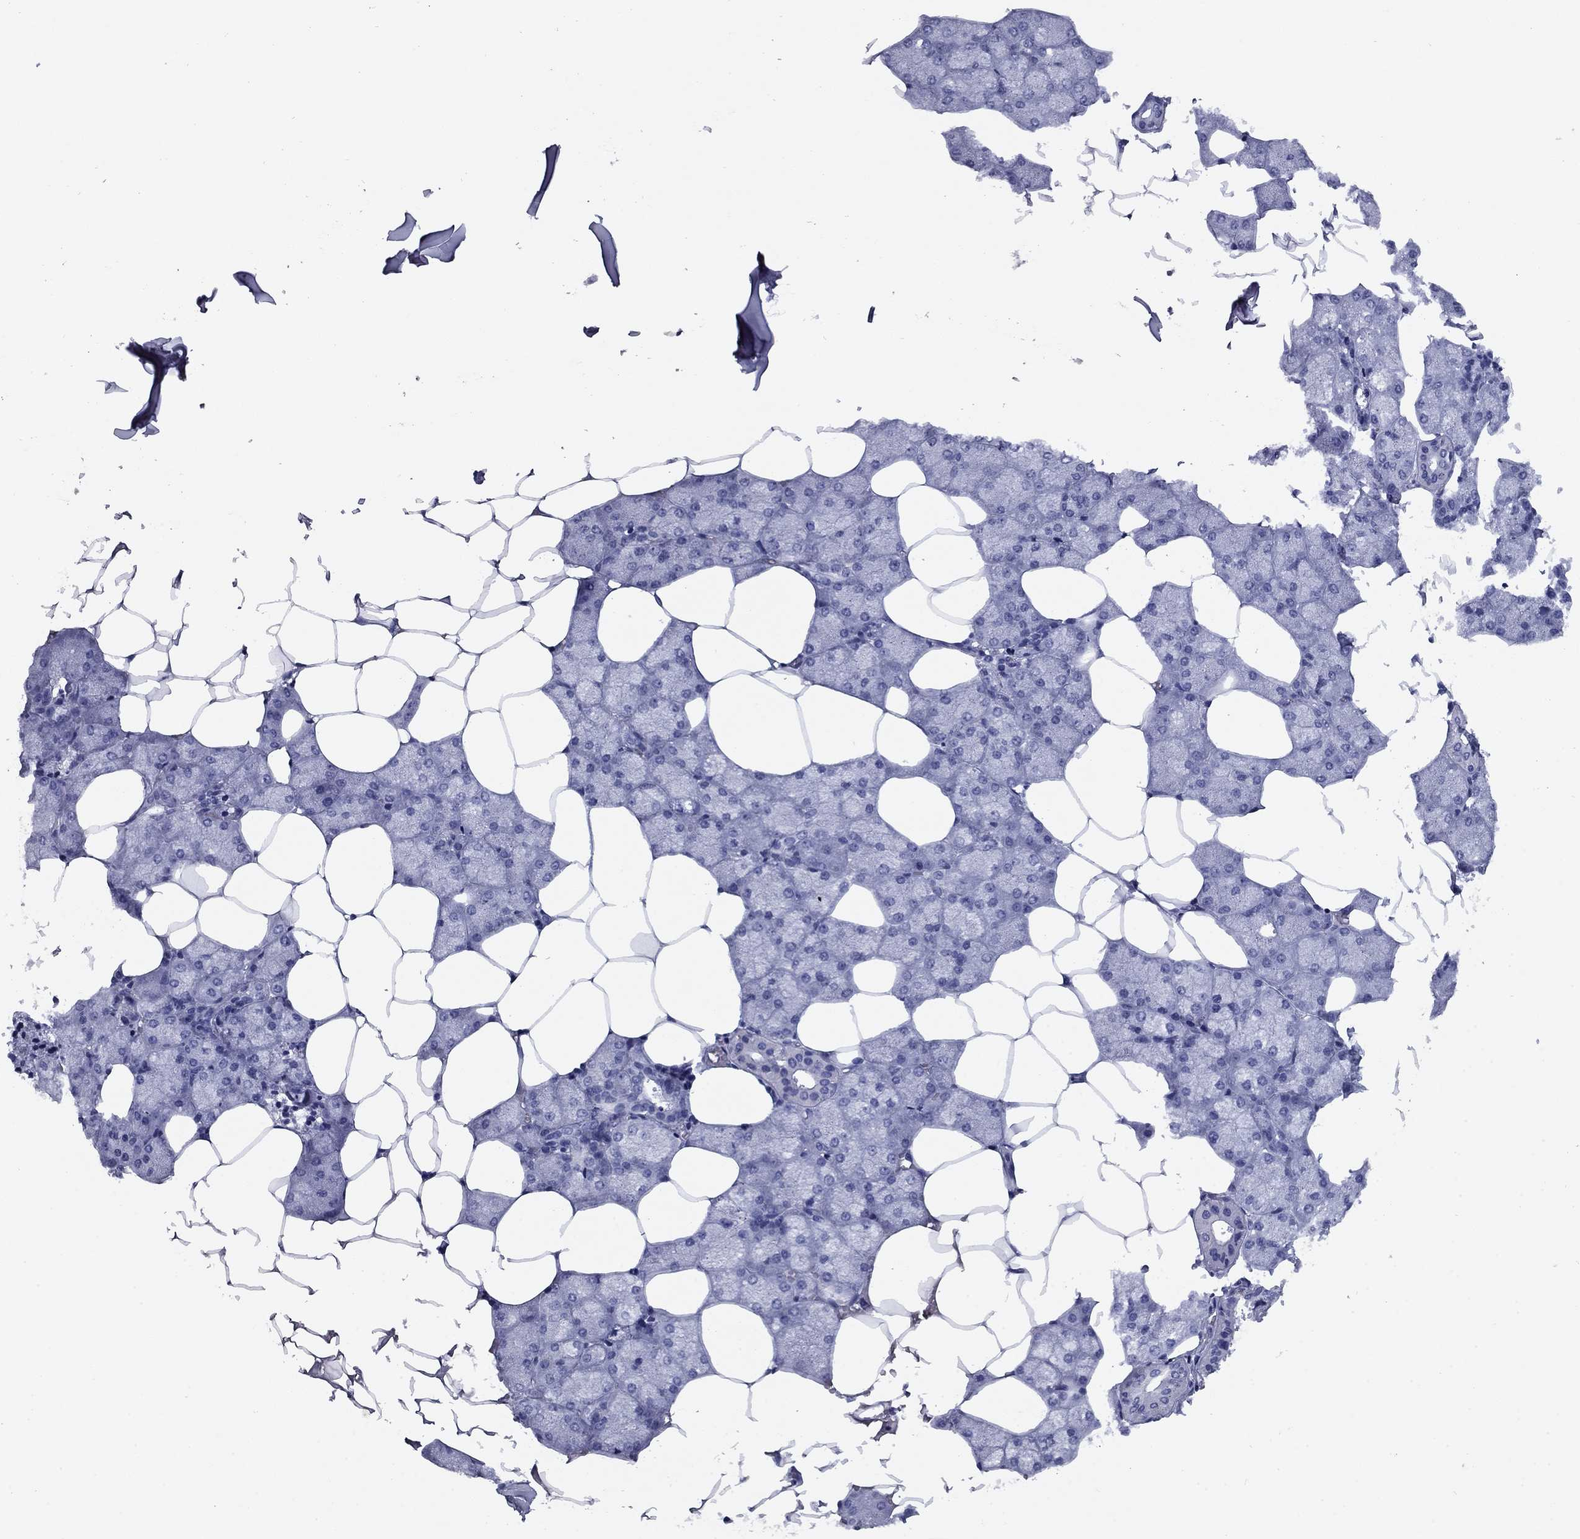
{"staining": {"intensity": "negative", "quantity": "none", "location": "none"}, "tissue": "salivary gland", "cell_type": "Glandular cells", "image_type": "normal", "snomed": [{"axis": "morphology", "description": "Normal tissue, NOS"}, {"axis": "topography", "description": "Salivary gland"}], "caption": "IHC photomicrograph of normal salivary gland: human salivary gland stained with DAB (3,3'-diaminobenzidine) exhibits no significant protein expression in glandular cells.", "gene": "NPPA", "patient": {"sex": "female", "age": 43}}